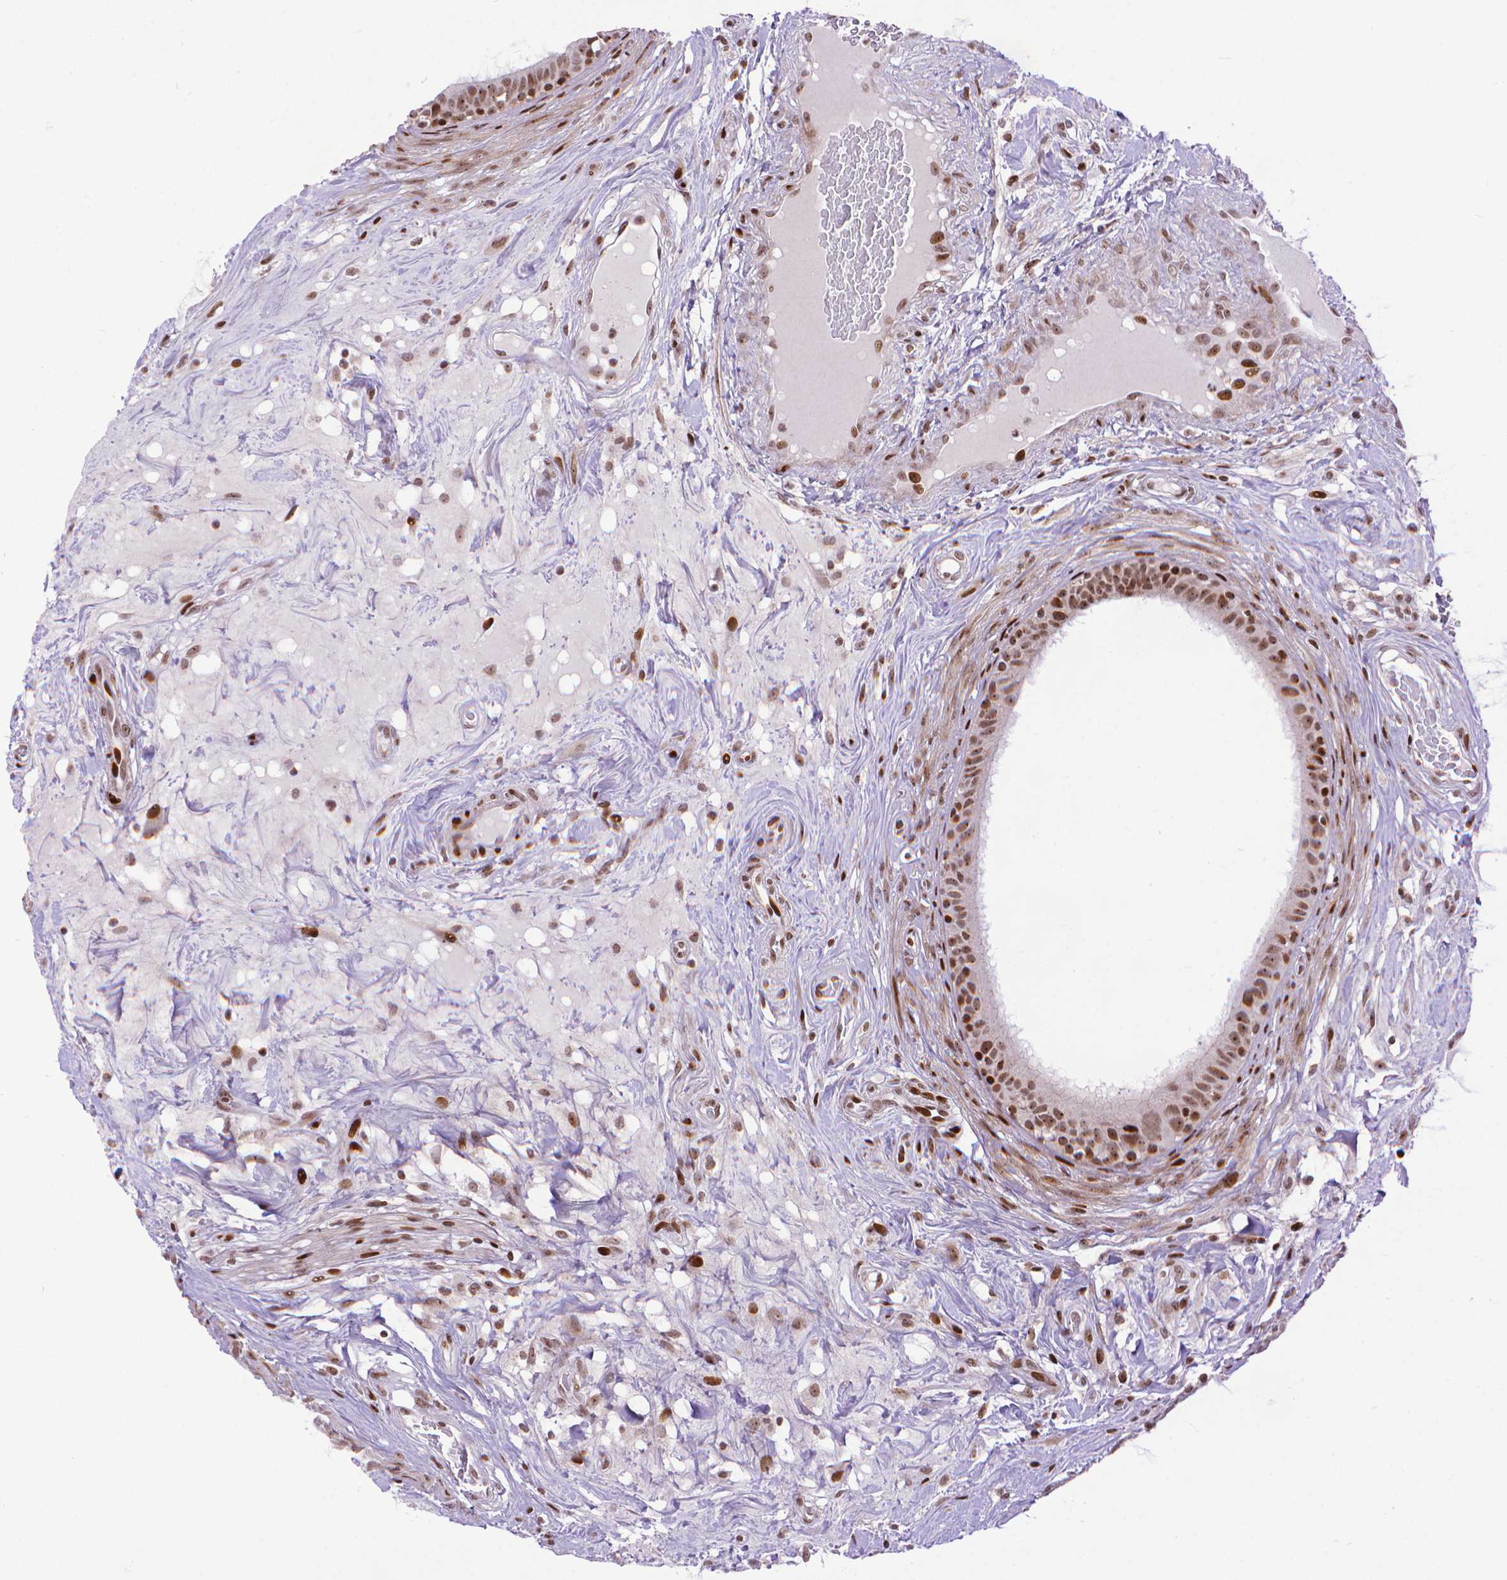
{"staining": {"intensity": "moderate", "quantity": ">75%", "location": "nuclear"}, "tissue": "epididymis", "cell_type": "Glandular cells", "image_type": "normal", "snomed": [{"axis": "morphology", "description": "Normal tissue, NOS"}, {"axis": "topography", "description": "Epididymis"}], "caption": "Protein expression analysis of normal epididymis displays moderate nuclear staining in approximately >75% of glandular cells. (DAB (3,3'-diaminobenzidine) IHC with brightfield microscopy, high magnification).", "gene": "AMER1", "patient": {"sex": "male", "age": 59}}